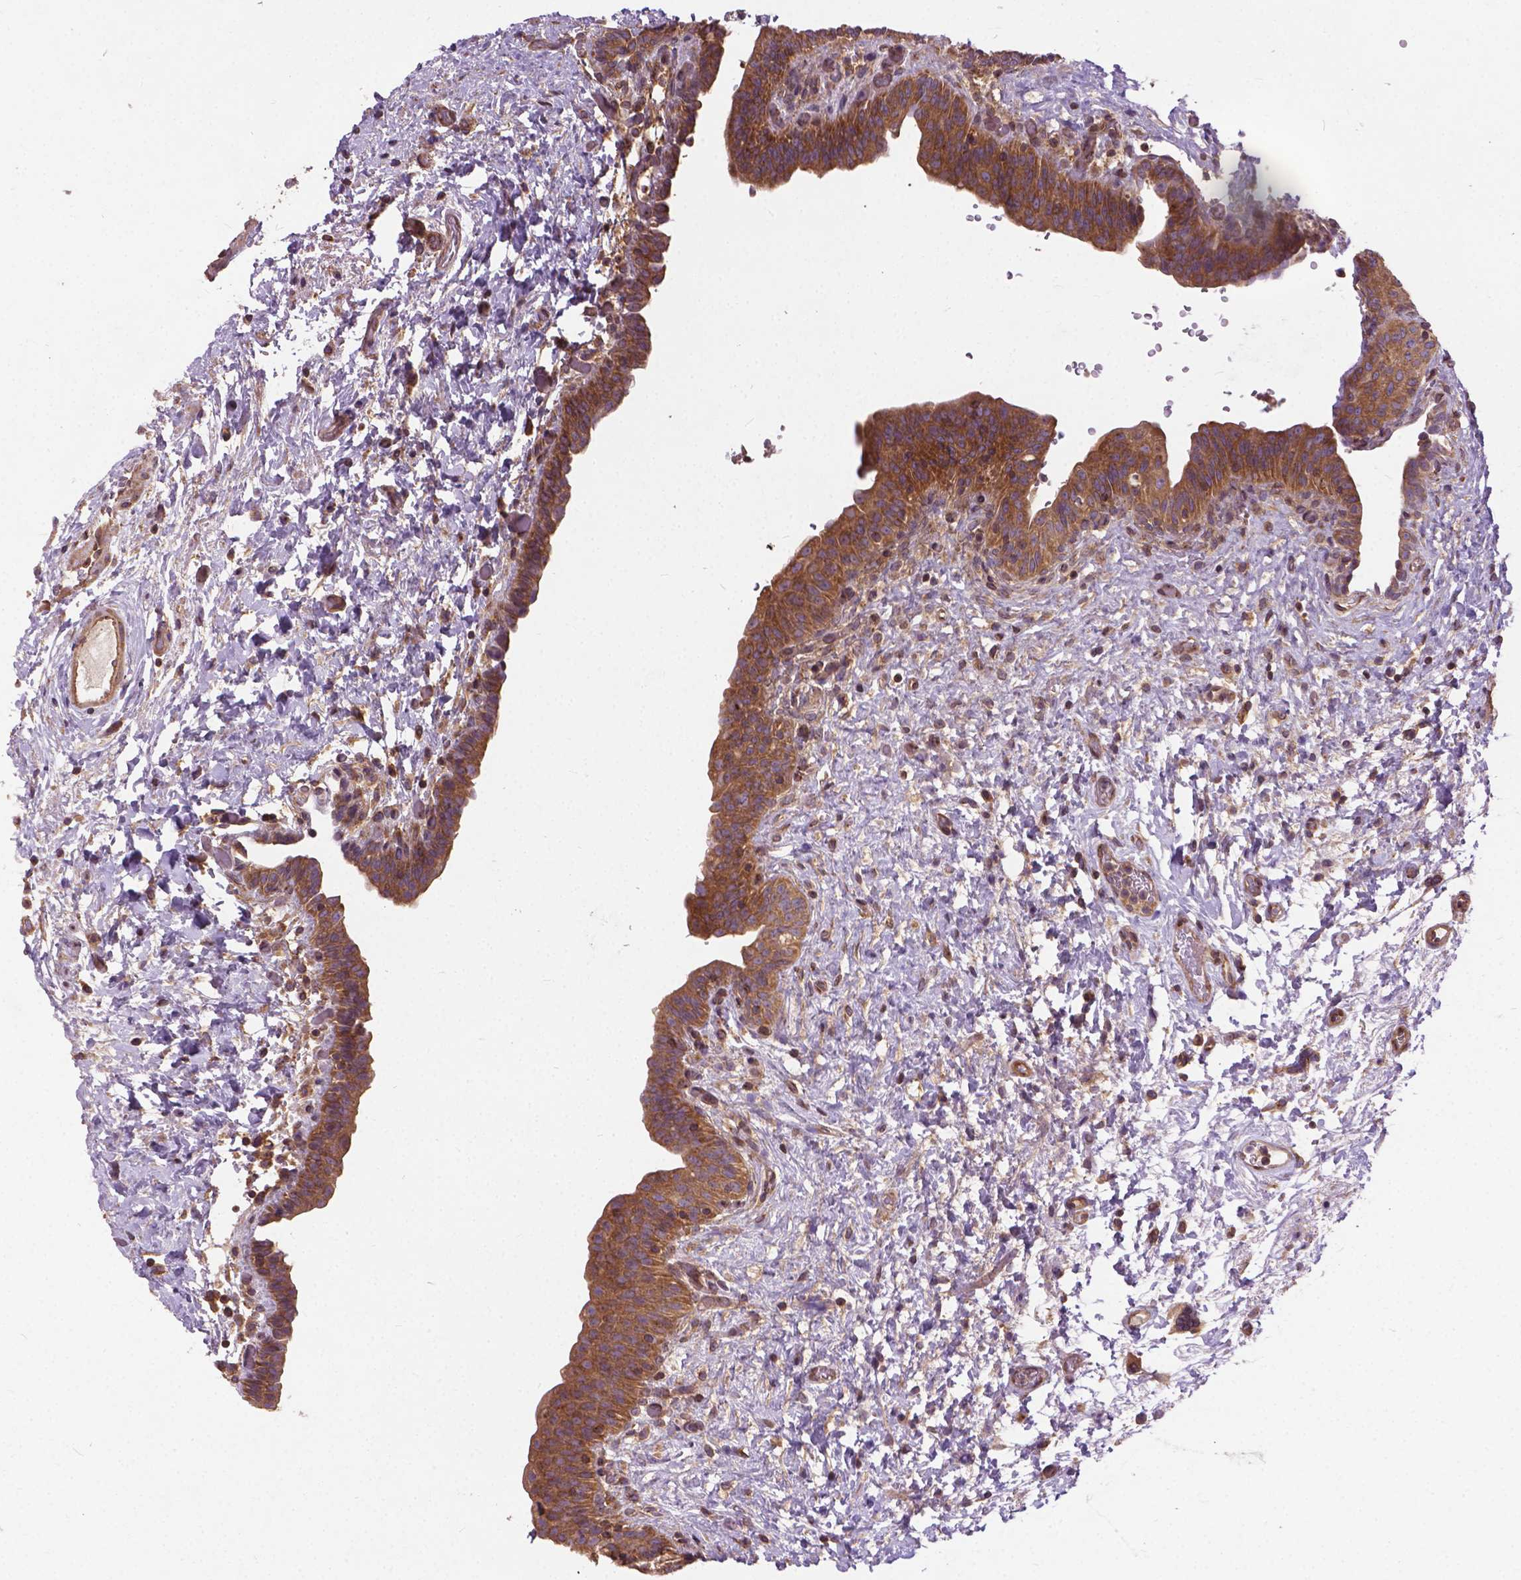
{"staining": {"intensity": "moderate", "quantity": ">75%", "location": "cytoplasmic/membranous"}, "tissue": "urinary bladder", "cell_type": "Urothelial cells", "image_type": "normal", "snomed": [{"axis": "morphology", "description": "Normal tissue, NOS"}, {"axis": "topography", "description": "Urinary bladder"}], "caption": "A medium amount of moderate cytoplasmic/membranous positivity is appreciated in about >75% of urothelial cells in benign urinary bladder.", "gene": "MZT1", "patient": {"sex": "male", "age": 69}}